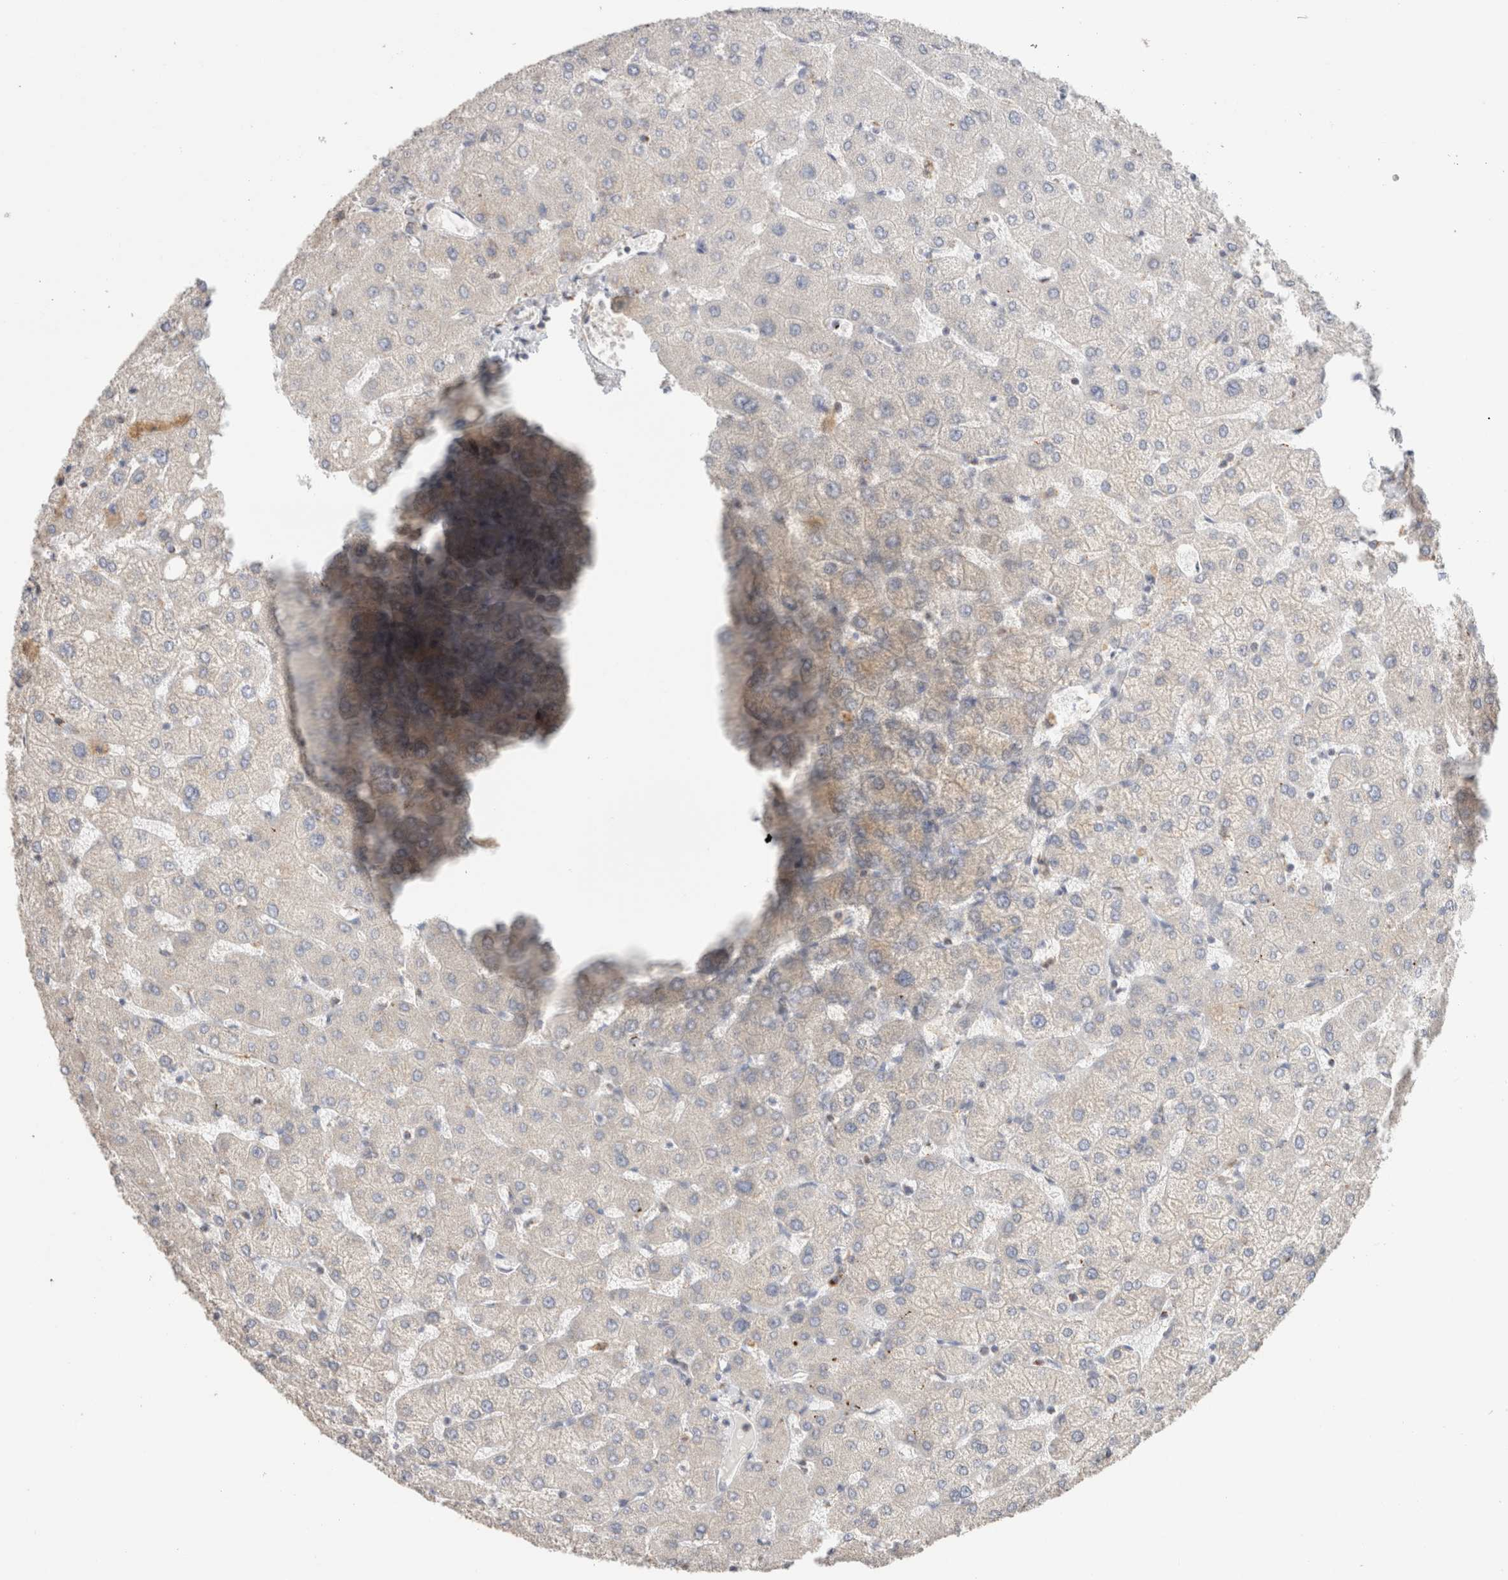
{"staining": {"intensity": "weak", "quantity": "<25%", "location": "cytoplasmic/membranous"}, "tissue": "liver", "cell_type": "Cholangiocytes", "image_type": "normal", "snomed": [{"axis": "morphology", "description": "Normal tissue, NOS"}, {"axis": "topography", "description": "Liver"}], "caption": "High power microscopy micrograph of an immunohistochemistry micrograph of normal liver, revealing no significant staining in cholangiocytes.", "gene": "C1QBP", "patient": {"sex": "female", "age": 54}}